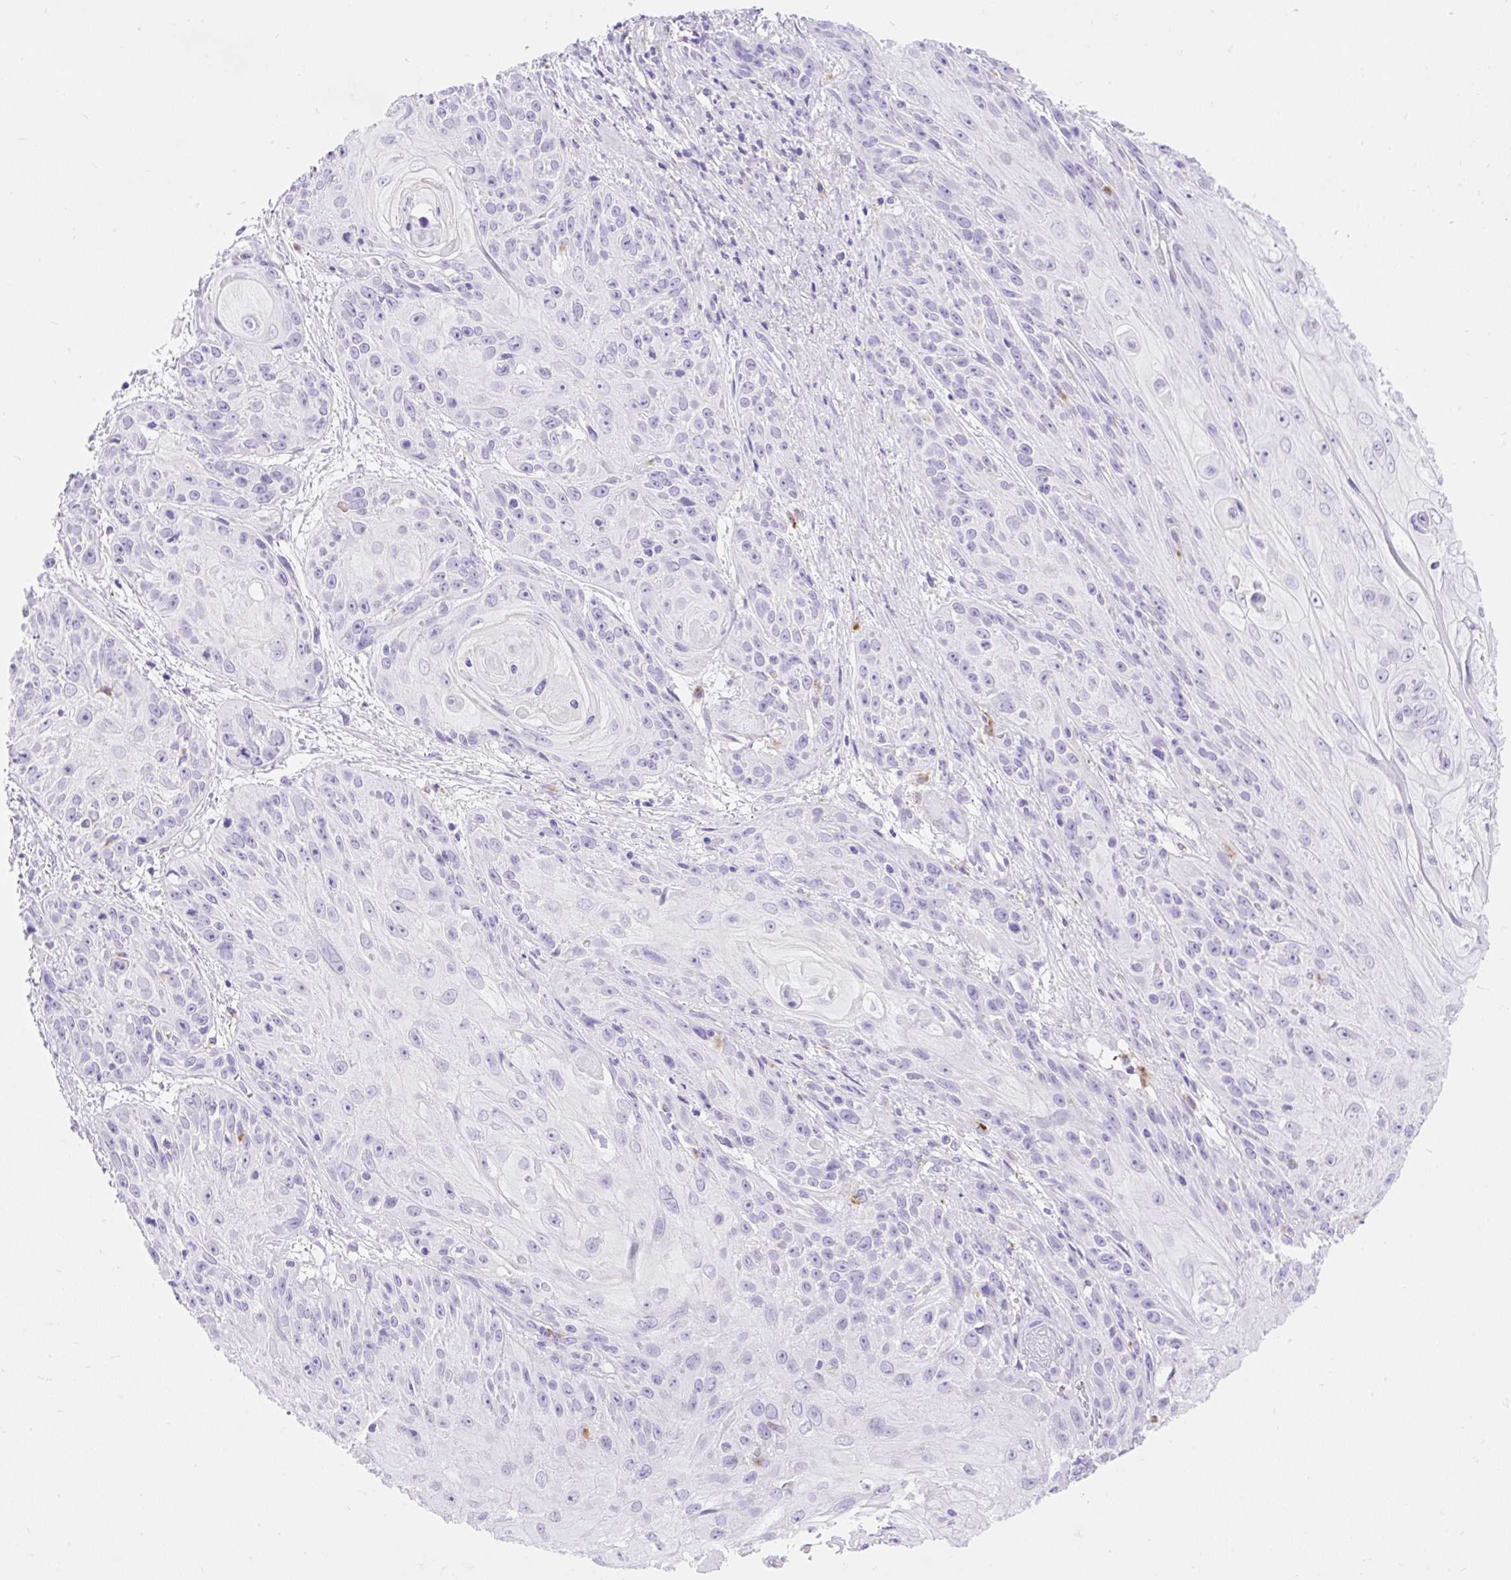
{"staining": {"intensity": "negative", "quantity": "none", "location": "none"}, "tissue": "skin cancer", "cell_type": "Tumor cells", "image_type": "cancer", "snomed": [{"axis": "morphology", "description": "Squamous cell carcinoma, NOS"}, {"axis": "topography", "description": "Skin"}, {"axis": "topography", "description": "Vulva"}], "caption": "This is an IHC photomicrograph of skin squamous cell carcinoma. There is no positivity in tumor cells.", "gene": "HEXB", "patient": {"sex": "female", "age": 76}}